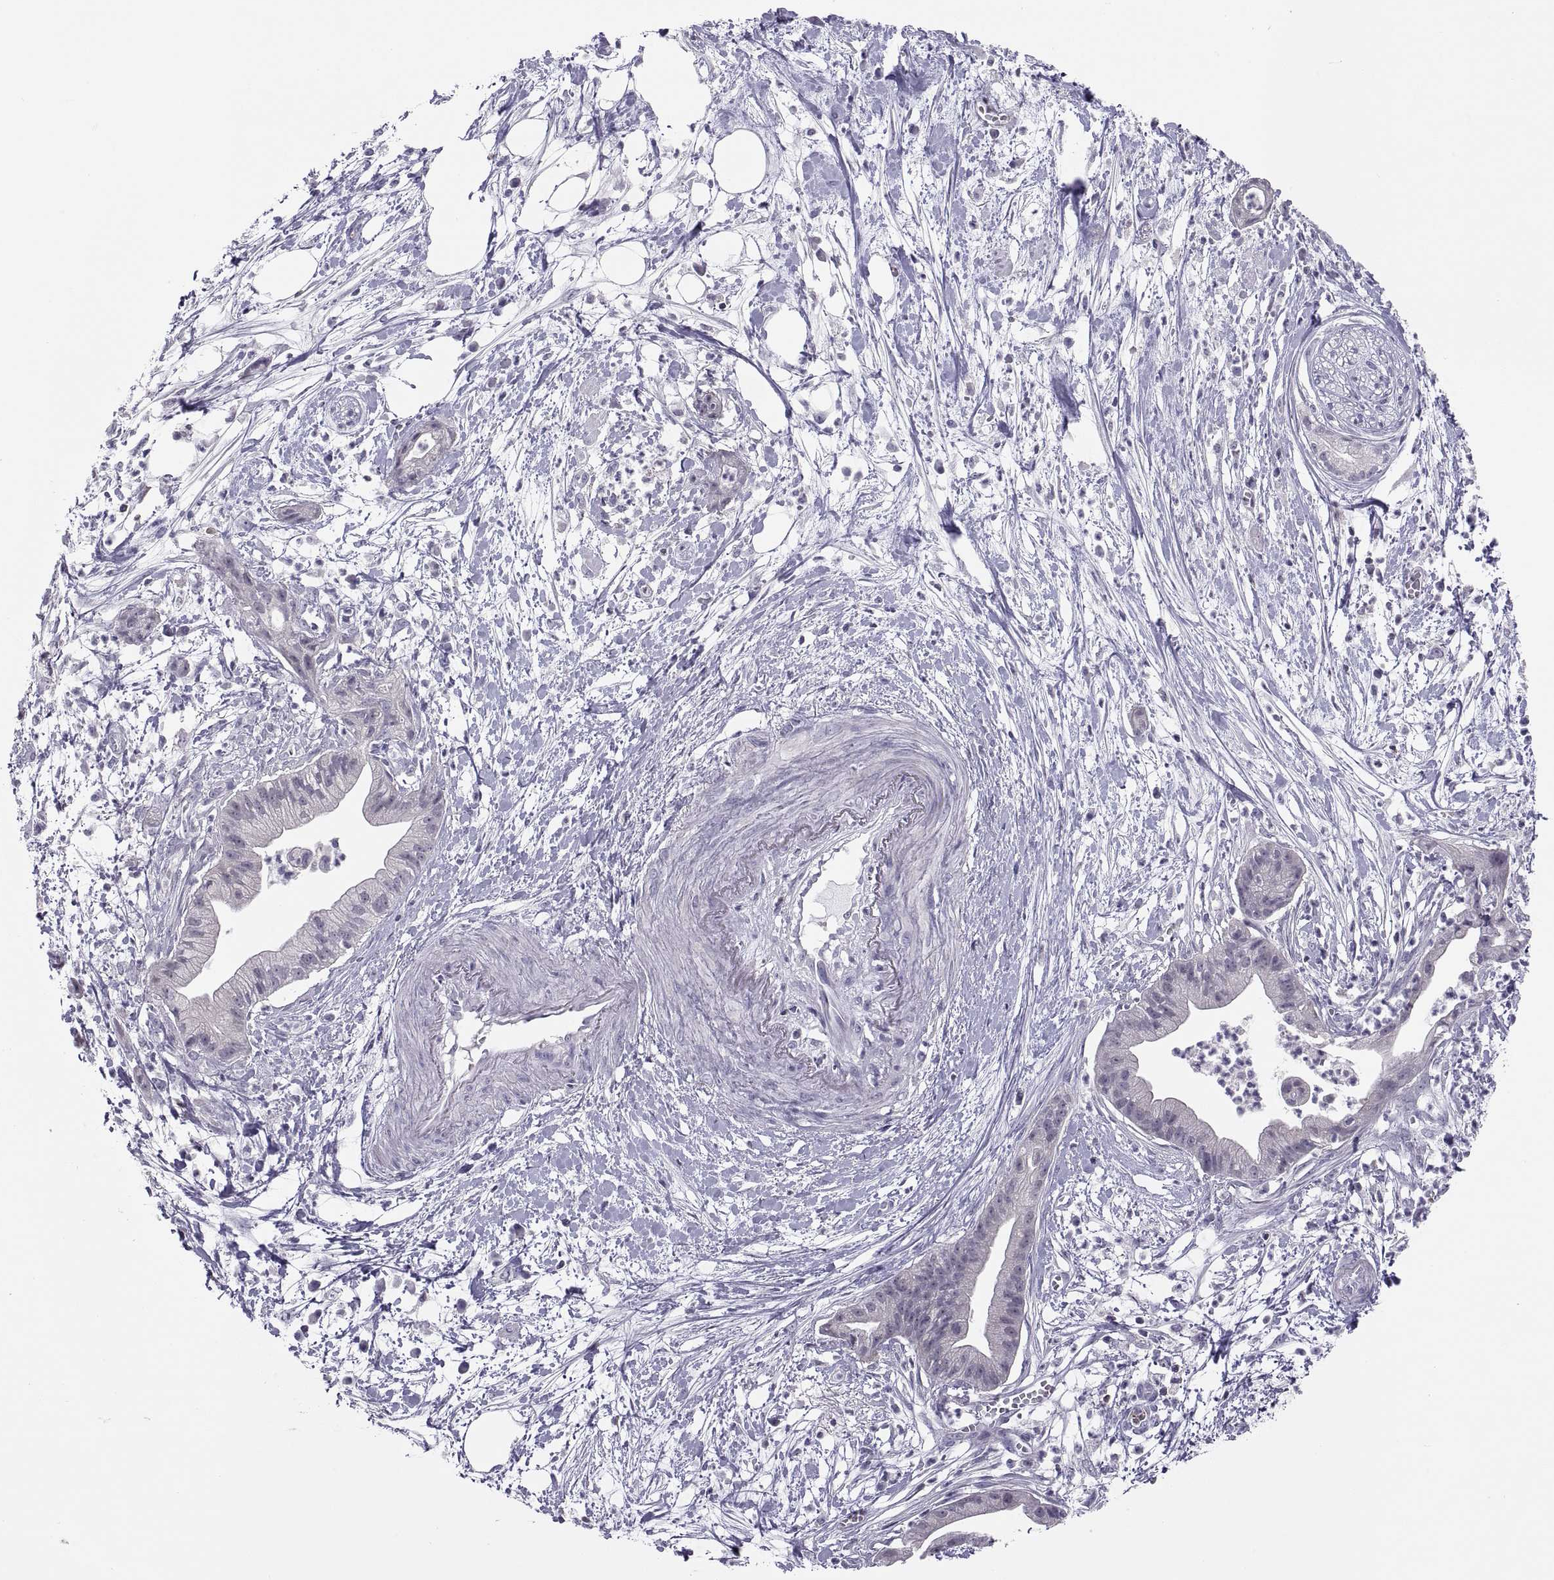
{"staining": {"intensity": "negative", "quantity": "none", "location": "none"}, "tissue": "pancreatic cancer", "cell_type": "Tumor cells", "image_type": "cancer", "snomed": [{"axis": "morphology", "description": "Normal tissue, NOS"}, {"axis": "morphology", "description": "Adenocarcinoma, NOS"}, {"axis": "topography", "description": "Lymph node"}, {"axis": "topography", "description": "Pancreas"}], "caption": "Pancreatic adenocarcinoma stained for a protein using immunohistochemistry displays no staining tumor cells.", "gene": "TTC21A", "patient": {"sex": "female", "age": 58}}